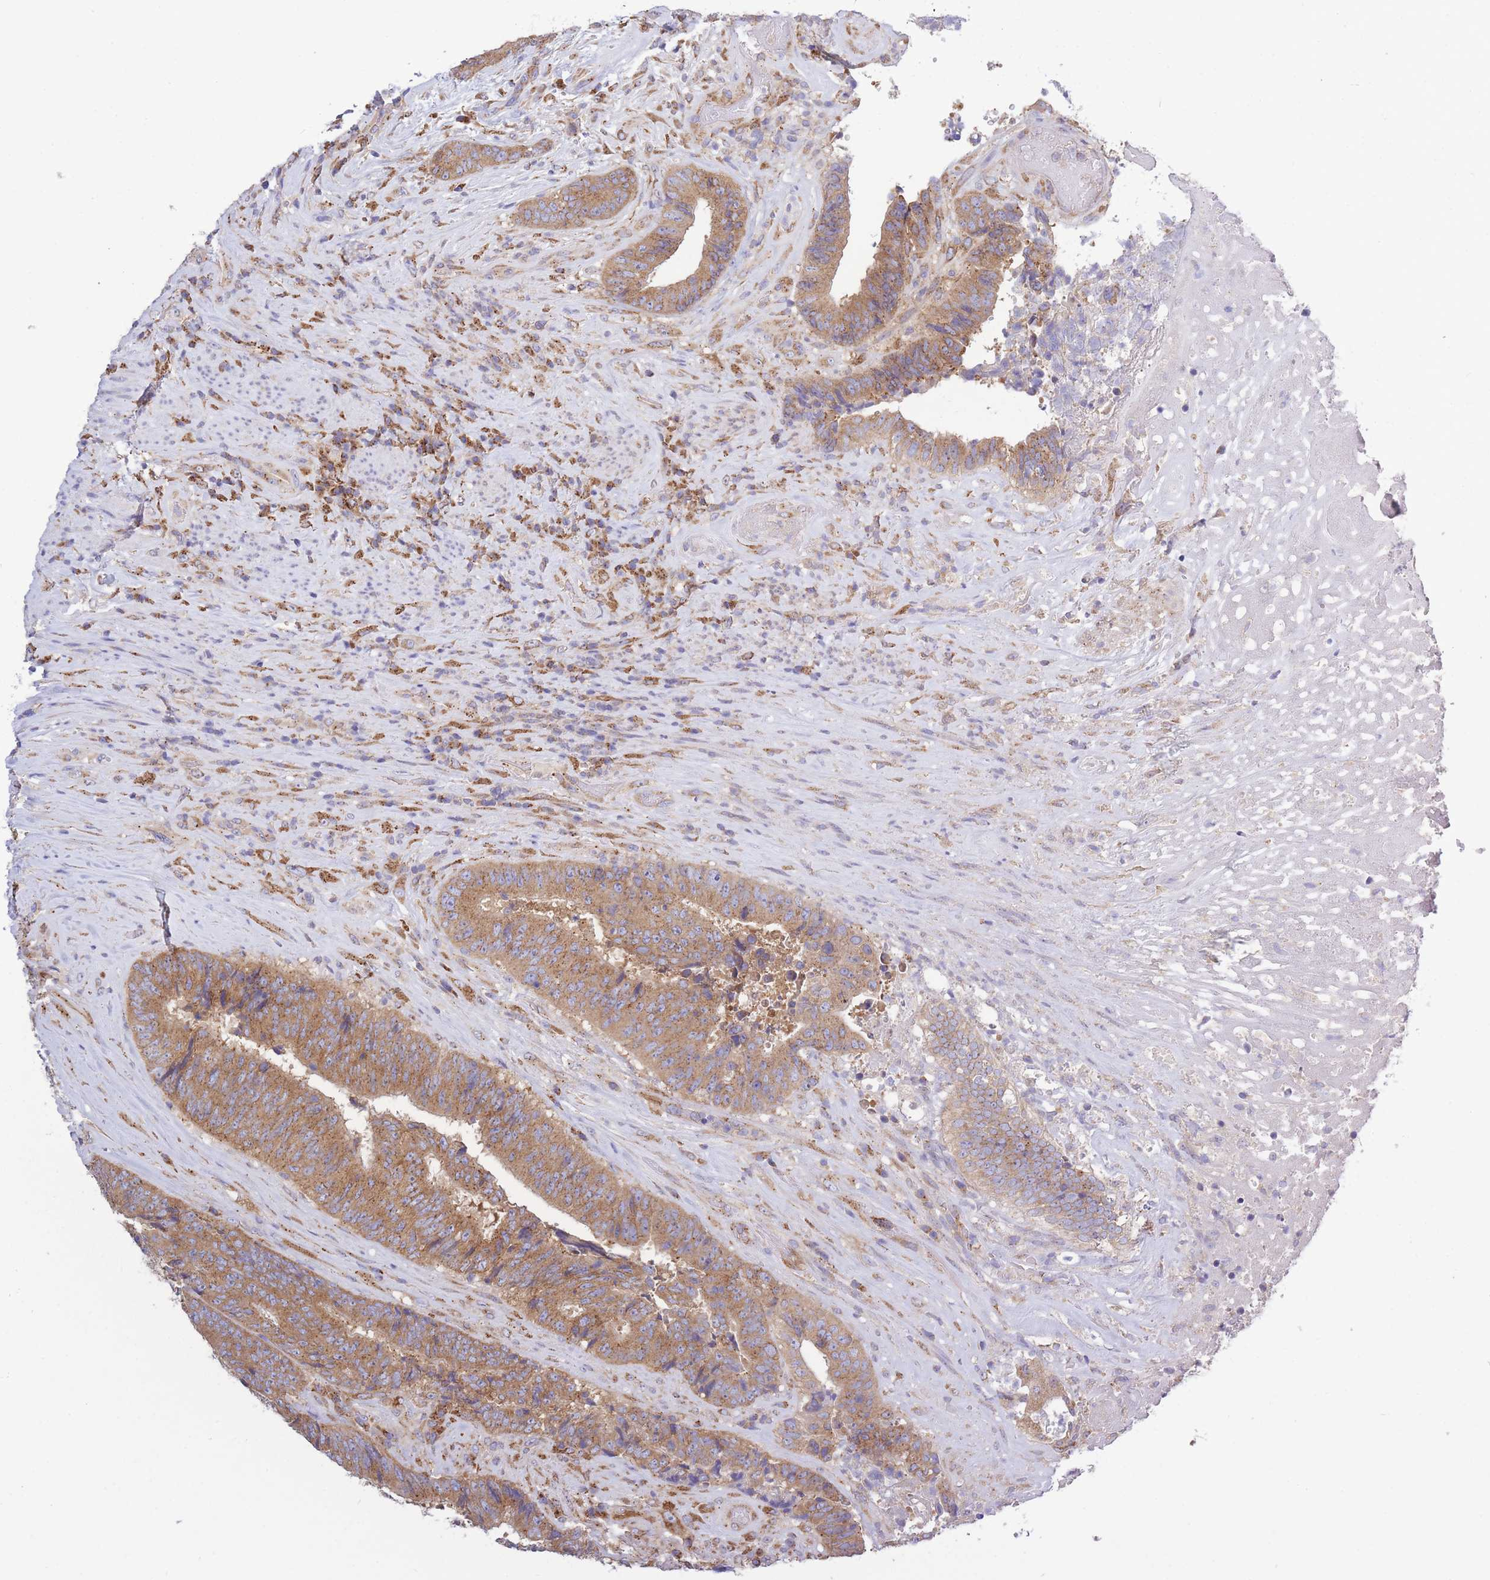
{"staining": {"intensity": "moderate", "quantity": ">75%", "location": "cytoplasmic/membranous"}, "tissue": "colorectal cancer", "cell_type": "Tumor cells", "image_type": "cancer", "snomed": [{"axis": "morphology", "description": "Adenocarcinoma, NOS"}, {"axis": "topography", "description": "Rectum"}], "caption": "About >75% of tumor cells in colorectal adenocarcinoma display moderate cytoplasmic/membranous protein positivity as visualized by brown immunohistochemical staining.", "gene": "COPG2", "patient": {"sex": "male", "age": 72}}